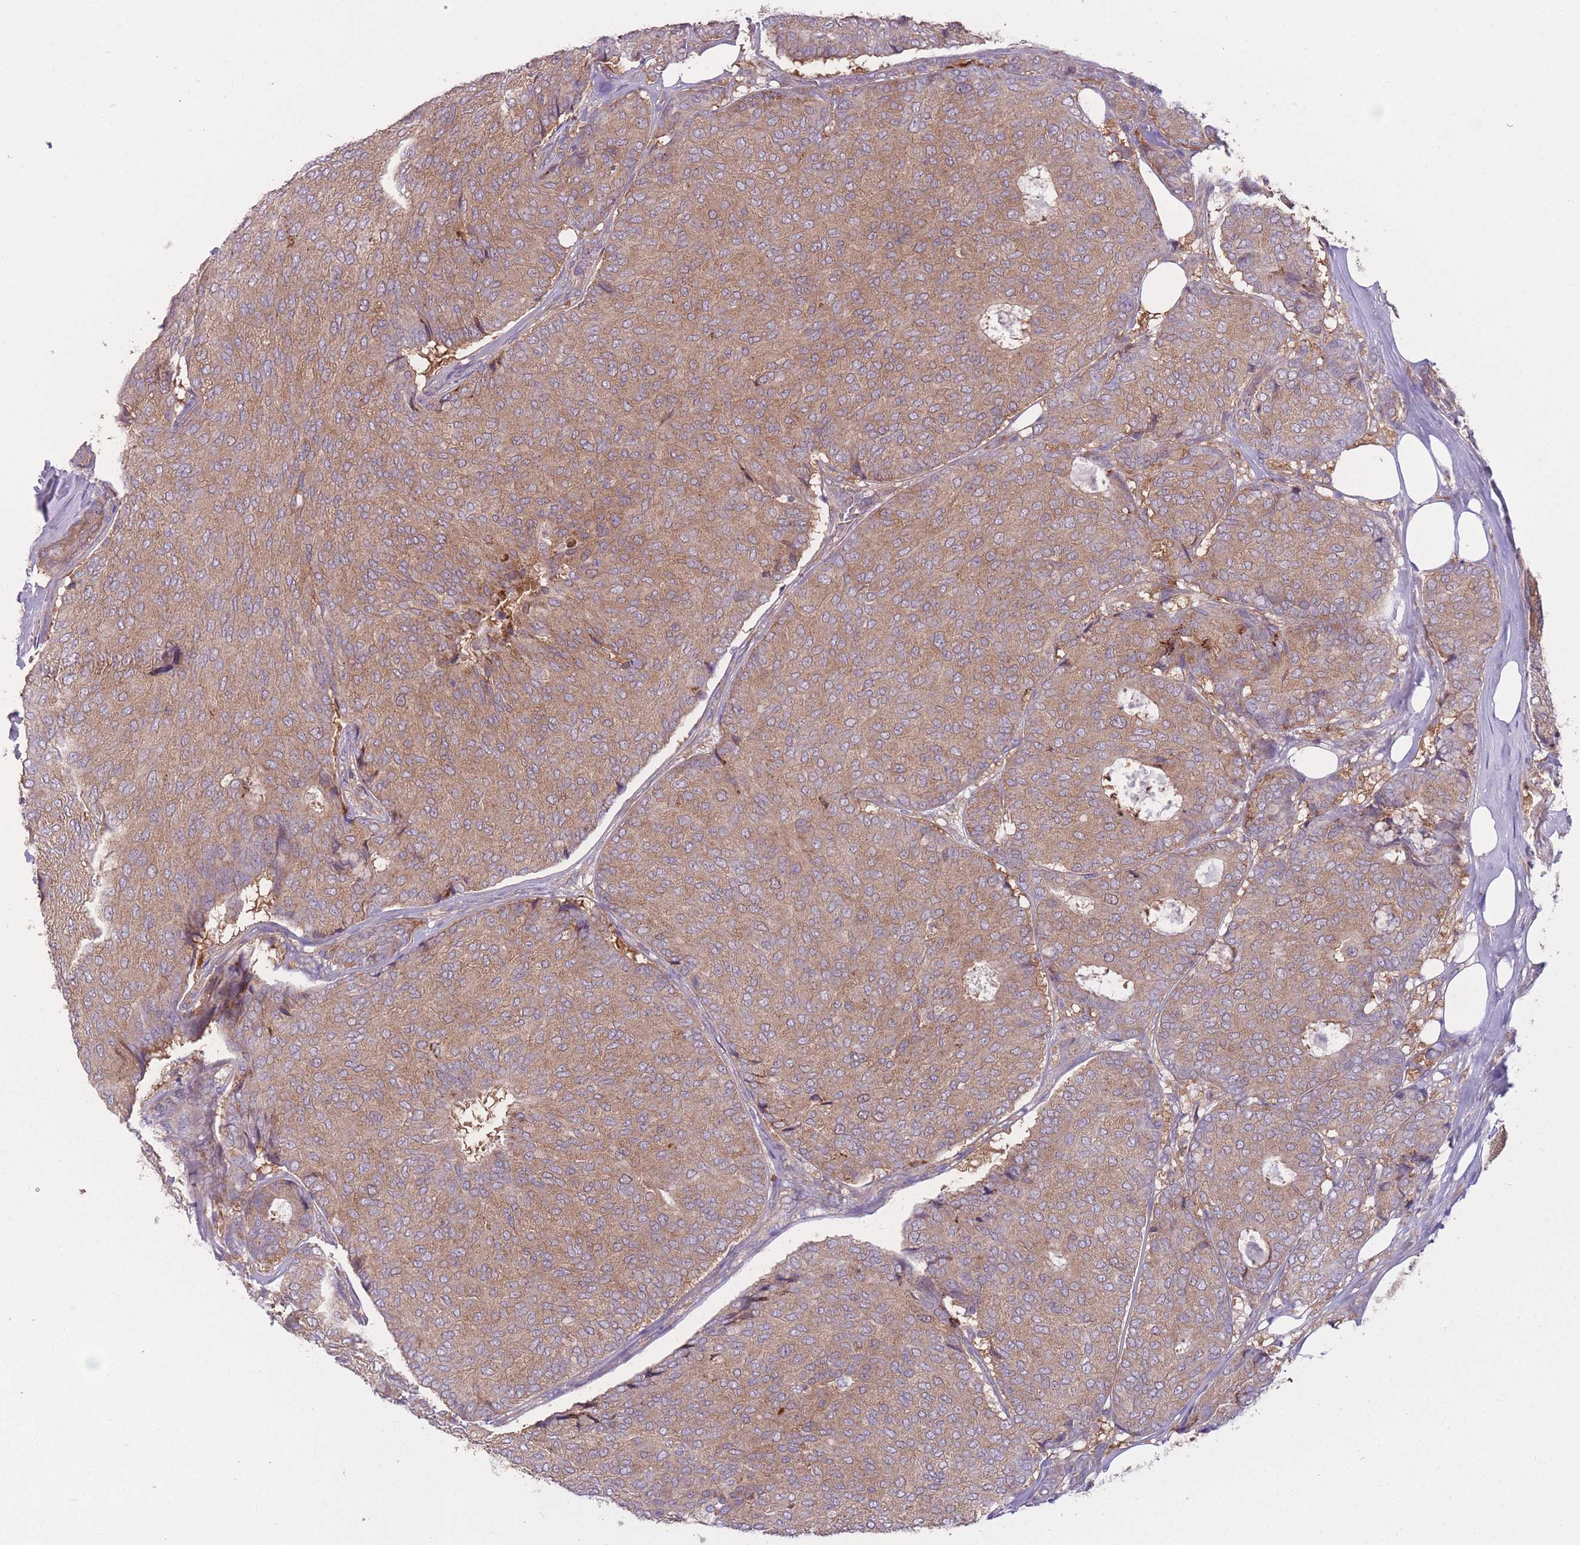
{"staining": {"intensity": "moderate", "quantity": ">75%", "location": "cytoplasmic/membranous"}, "tissue": "breast cancer", "cell_type": "Tumor cells", "image_type": "cancer", "snomed": [{"axis": "morphology", "description": "Duct carcinoma"}, {"axis": "topography", "description": "Breast"}], "caption": "Immunohistochemical staining of human breast intraductal carcinoma exhibits moderate cytoplasmic/membranous protein positivity in about >75% of tumor cells. (IHC, brightfield microscopy, high magnification).", "gene": "CCT6B", "patient": {"sex": "female", "age": 75}}